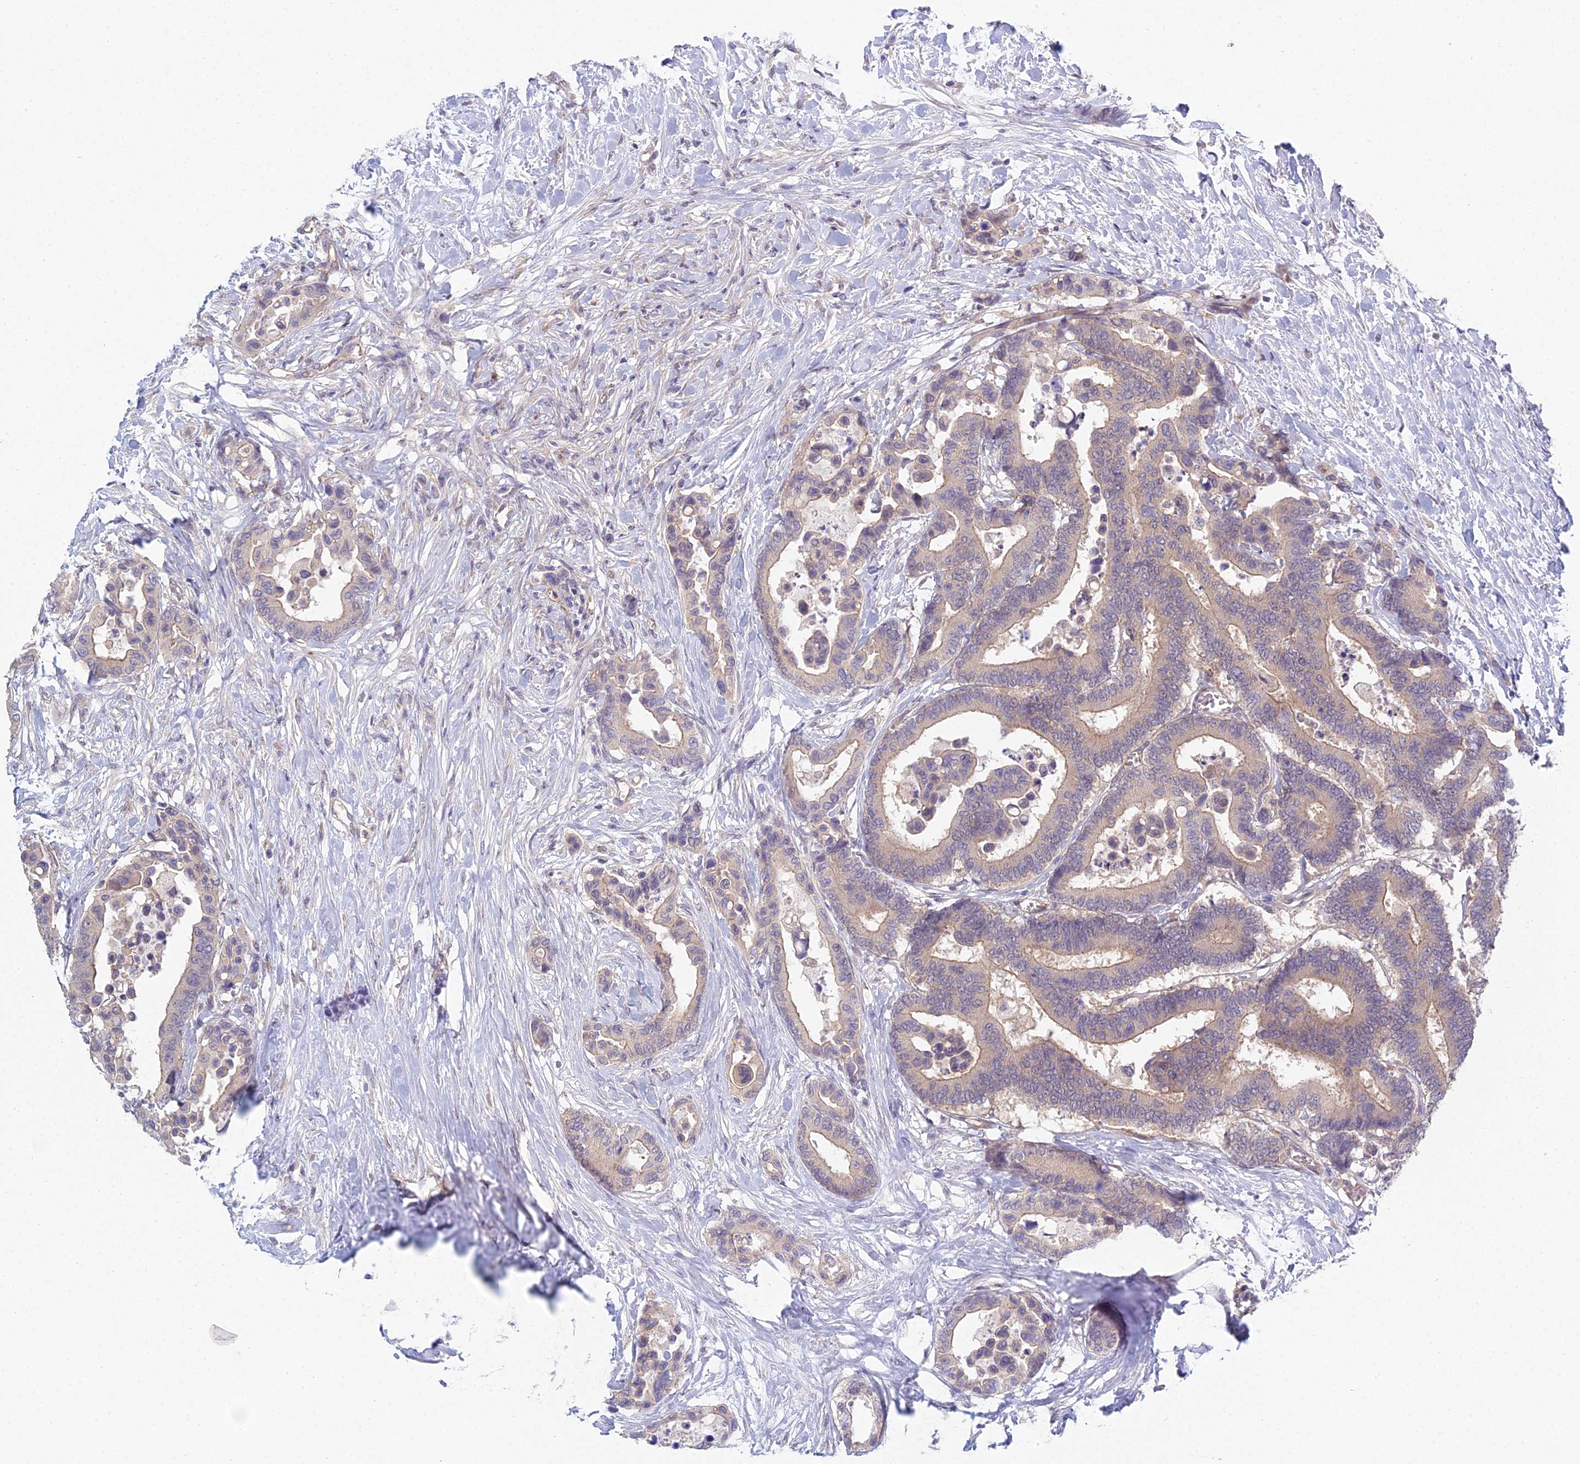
{"staining": {"intensity": "weak", "quantity": "25%-75%", "location": "cytoplasmic/membranous"}, "tissue": "colorectal cancer", "cell_type": "Tumor cells", "image_type": "cancer", "snomed": [{"axis": "morphology", "description": "Normal tissue, NOS"}, {"axis": "morphology", "description": "Adenocarcinoma, NOS"}, {"axis": "topography", "description": "Colon"}], "caption": "Protein staining displays weak cytoplasmic/membranous positivity in about 25%-75% of tumor cells in colorectal cancer (adenocarcinoma).", "gene": "METTL26", "patient": {"sex": "male", "age": 82}}